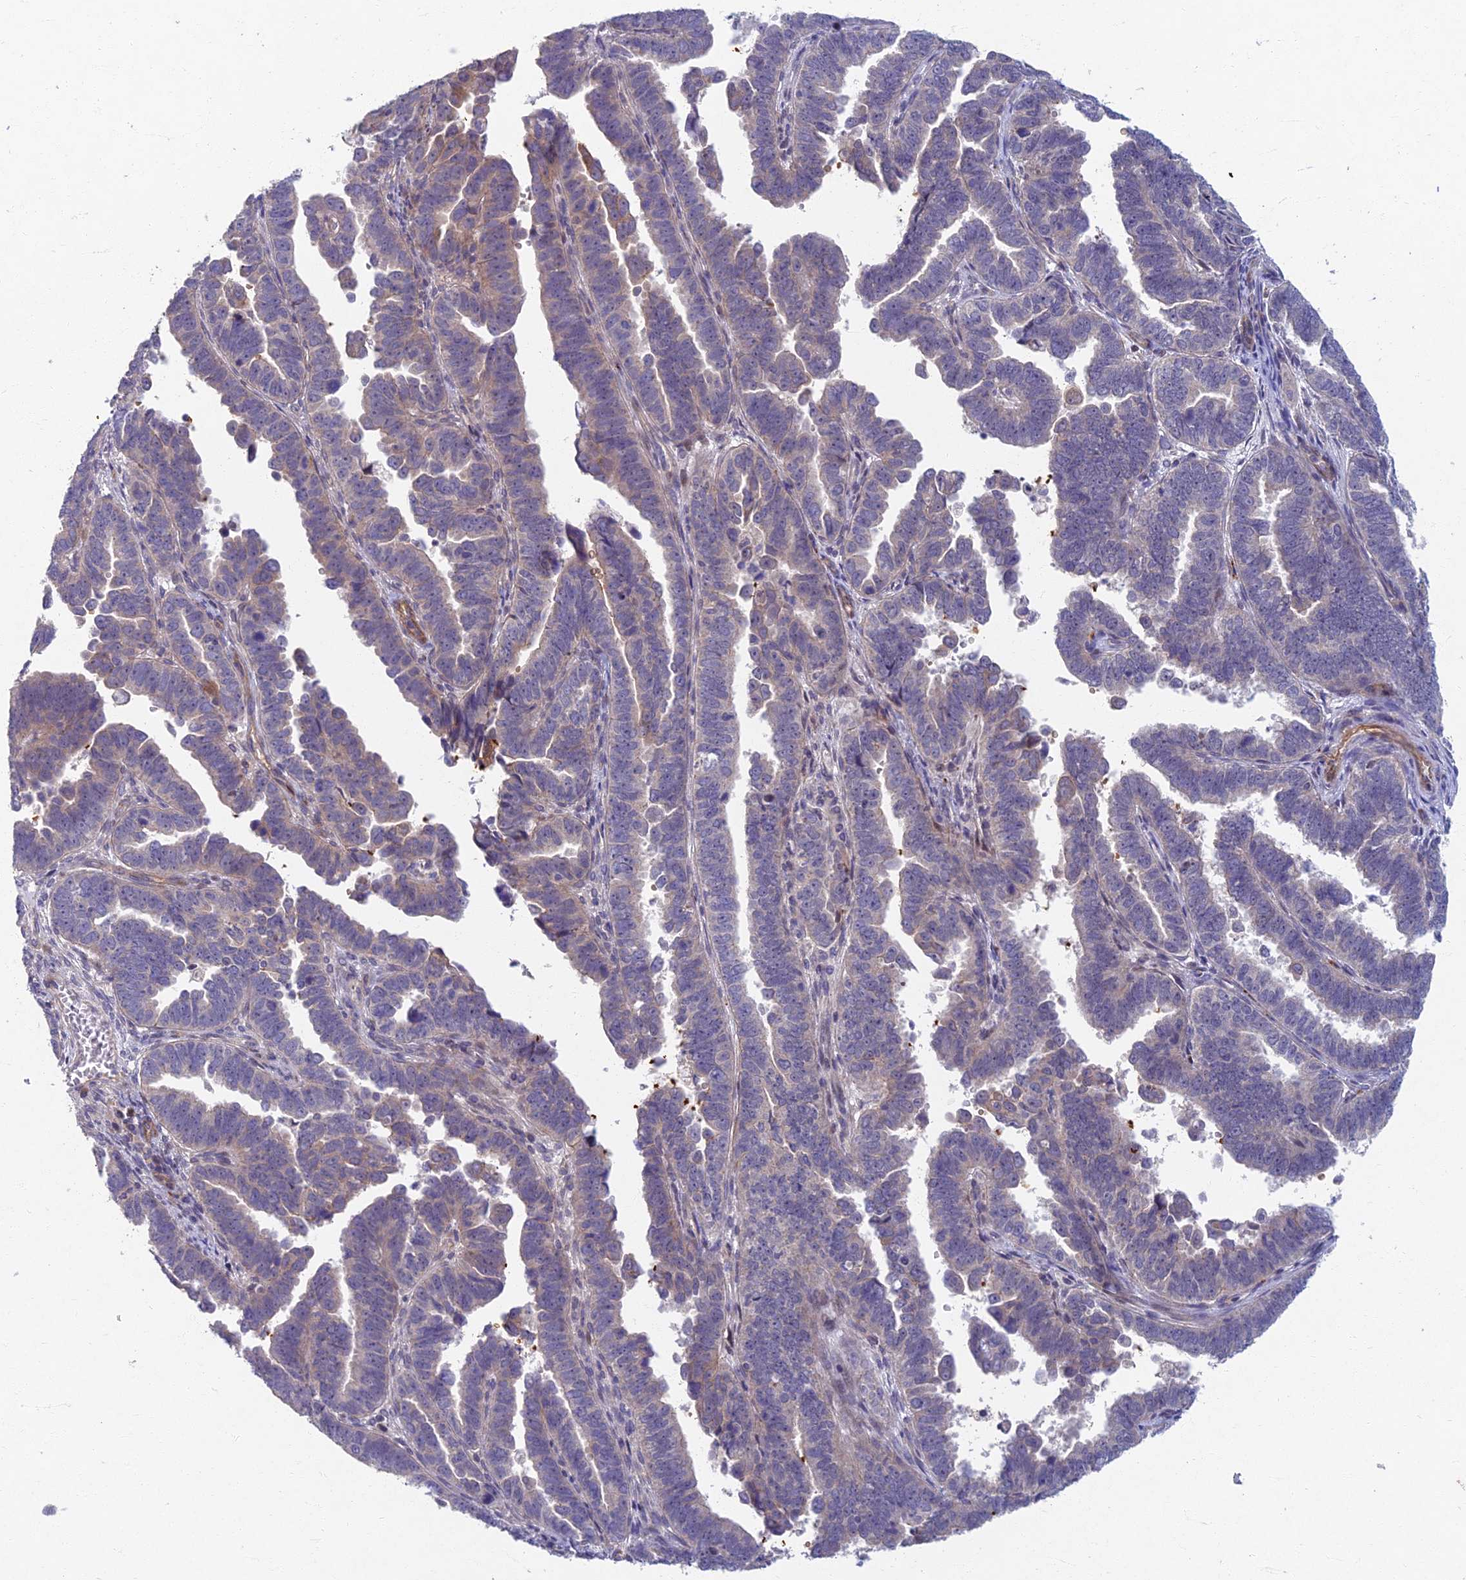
{"staining": {"intensity": "negative", "quantity": "none", "location": "none"}, "tissue": "endometrial cancer", "cell_type": "Tumor cells", "image_type": "cancer", "snomed": [{"axis": "morphology", "description": "Adenocarcinoma, NOS"}, {"axis": "topography", "description": "Endometrium"}], "caption": "A histopathology image of adenocarcinoma (endometrial) stained for a protein demonstrates no brown staining in tumor cells.", "gene": "RHBDL2", "patient": {"sex": "female", "age": 75}}